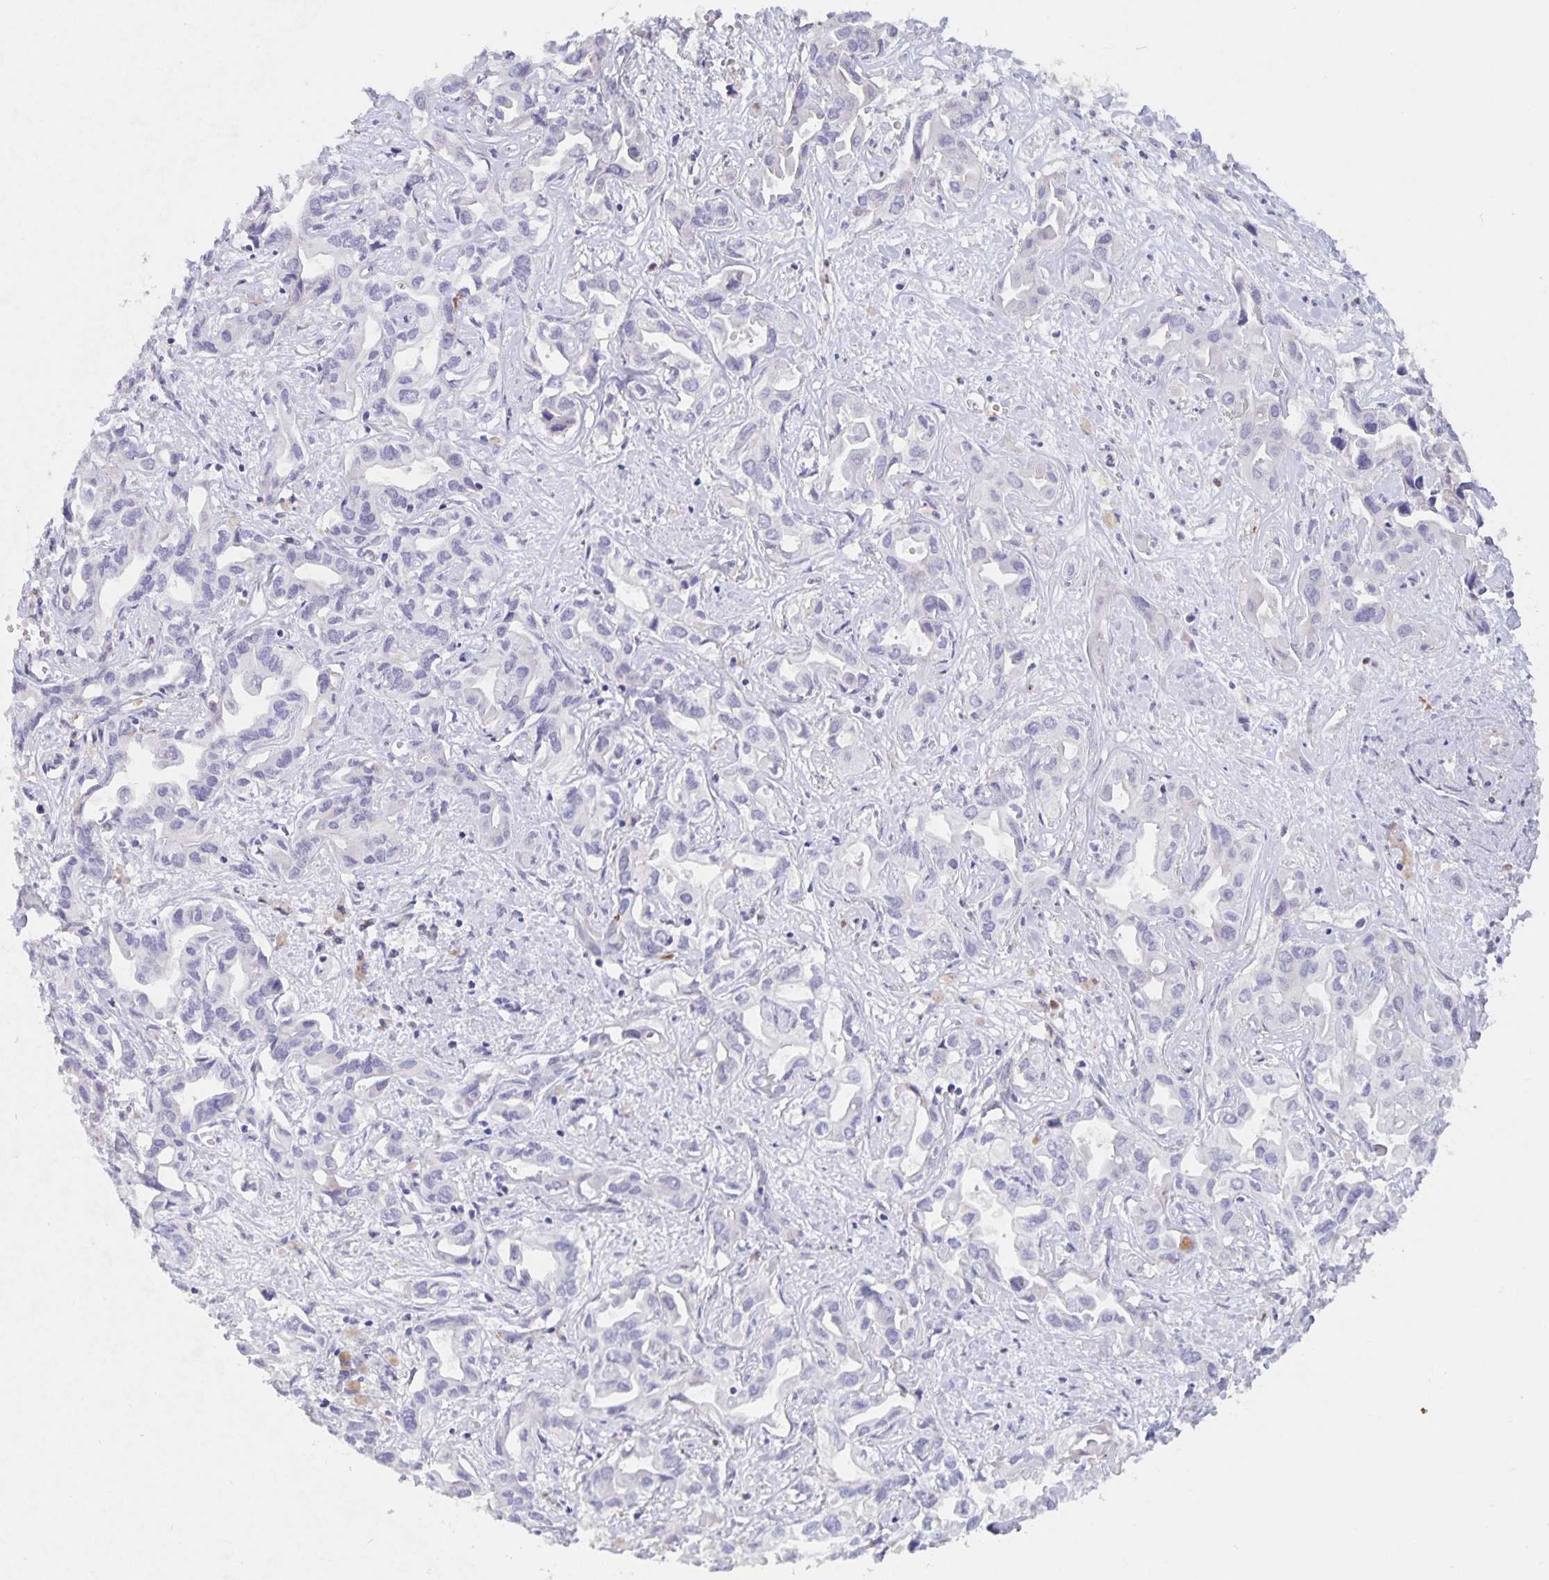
{"staining": {"intensity": "negative", "quantity": "none", "location": "none"}, "tissue": "liver cancer", "cell_type": "Tumor cells", "image_type": "cancer", "snomed": [{"axis": "morphology", "description": "Cholangiocarcinoma"}, {"axis": "topography", "description": "Liver"}], "caption": "There is no significant staining in tumor cells of cholangiocarcinoma (liver). (IHC, brightfield microscopy, high magnification).", "gene": "CDC42BPG", "patient": {"sex": "female", "age": 64}}